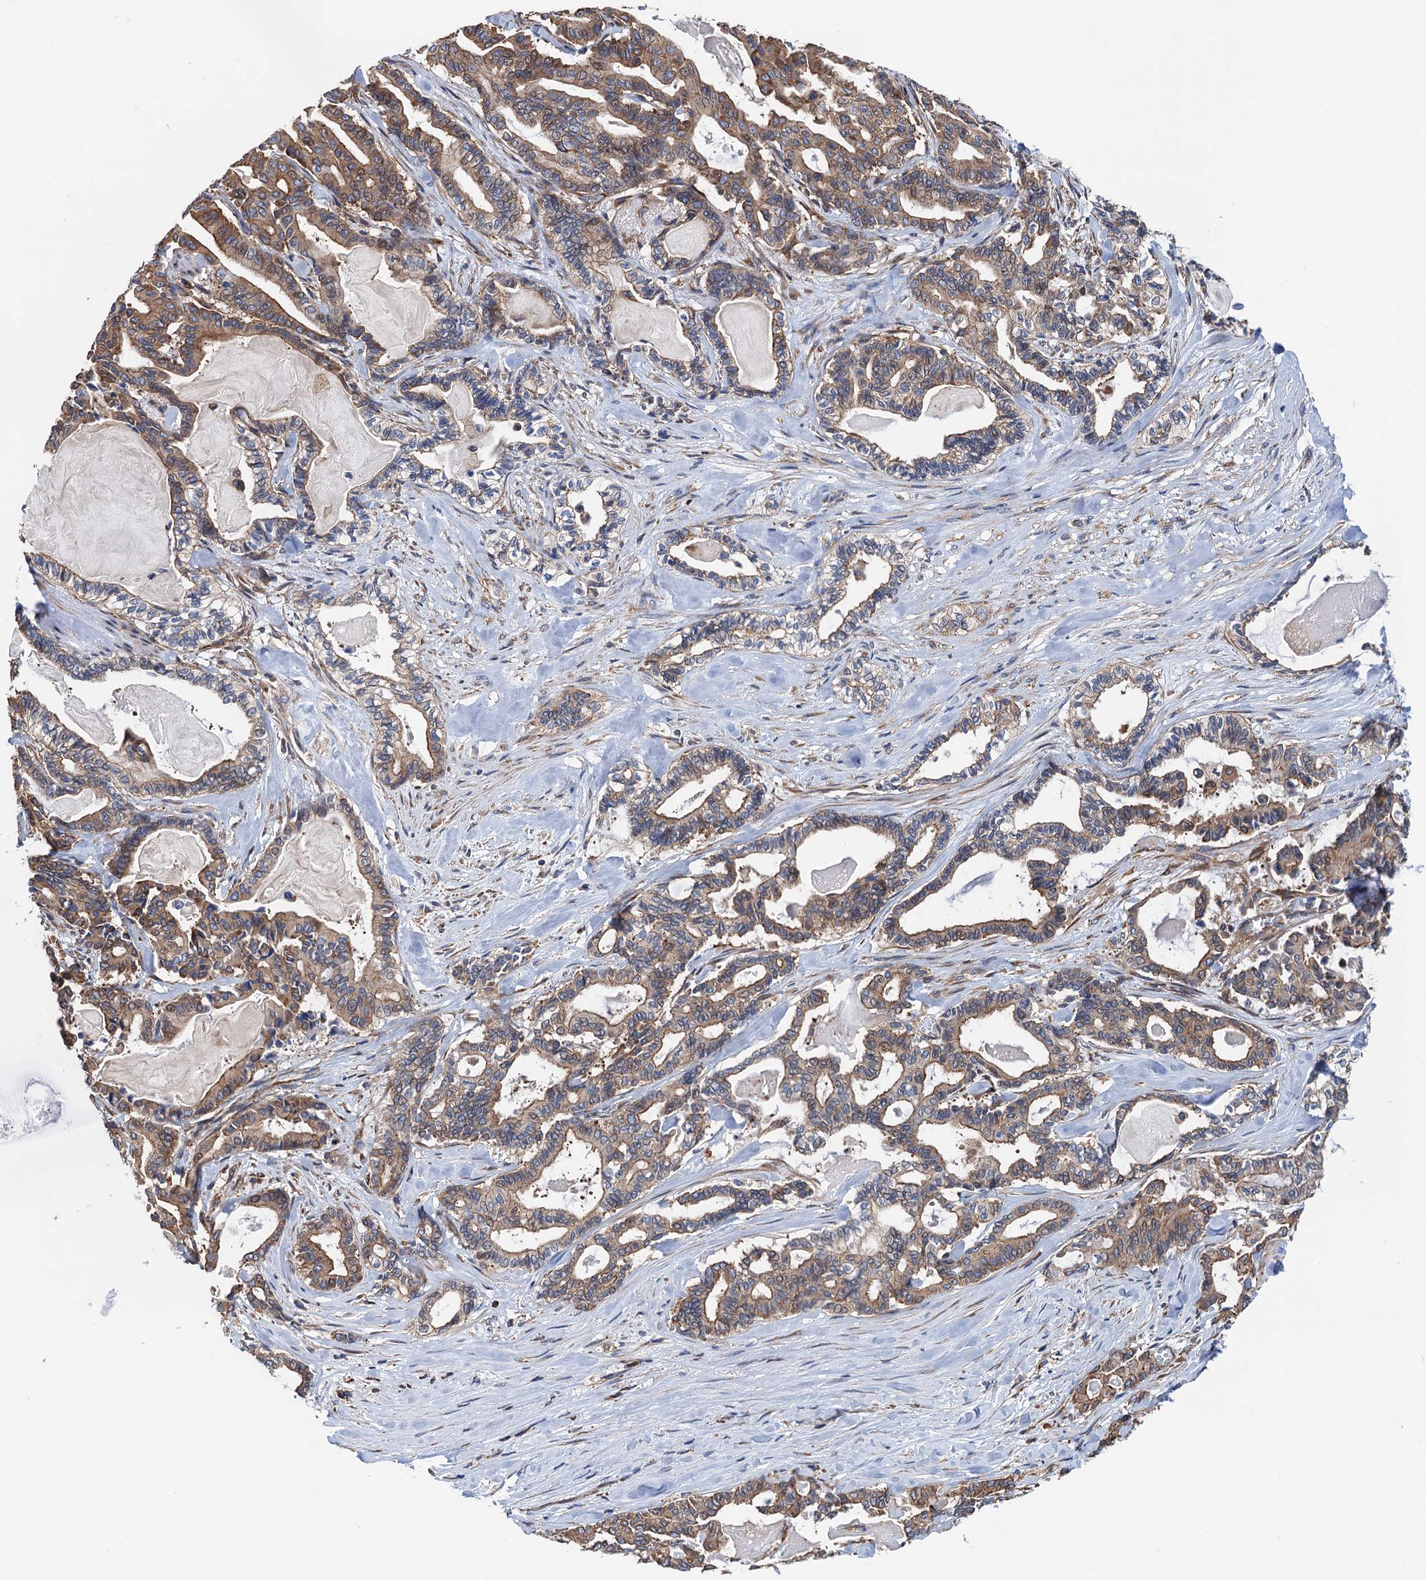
{"staining": {"intensity": "moderate", "quantity": ">75%", "location": "cytoplasmic/membranous"}, "tissue": "pancreatic cancer", "cell_type": "Tumor cells", "image_type": "cancer", "snomed": [{"axis": "morphology", "description": "Adenocarcinoma, NOS"}, {"axis": "topography", "description": "Pancreas"}], "caption": "Human pancreatic cancer stained with a protein marker exhibits moderate staining in tumor cells.", "gene": "SLC12A7", "patient": {"sex": "male", "age": 63}}